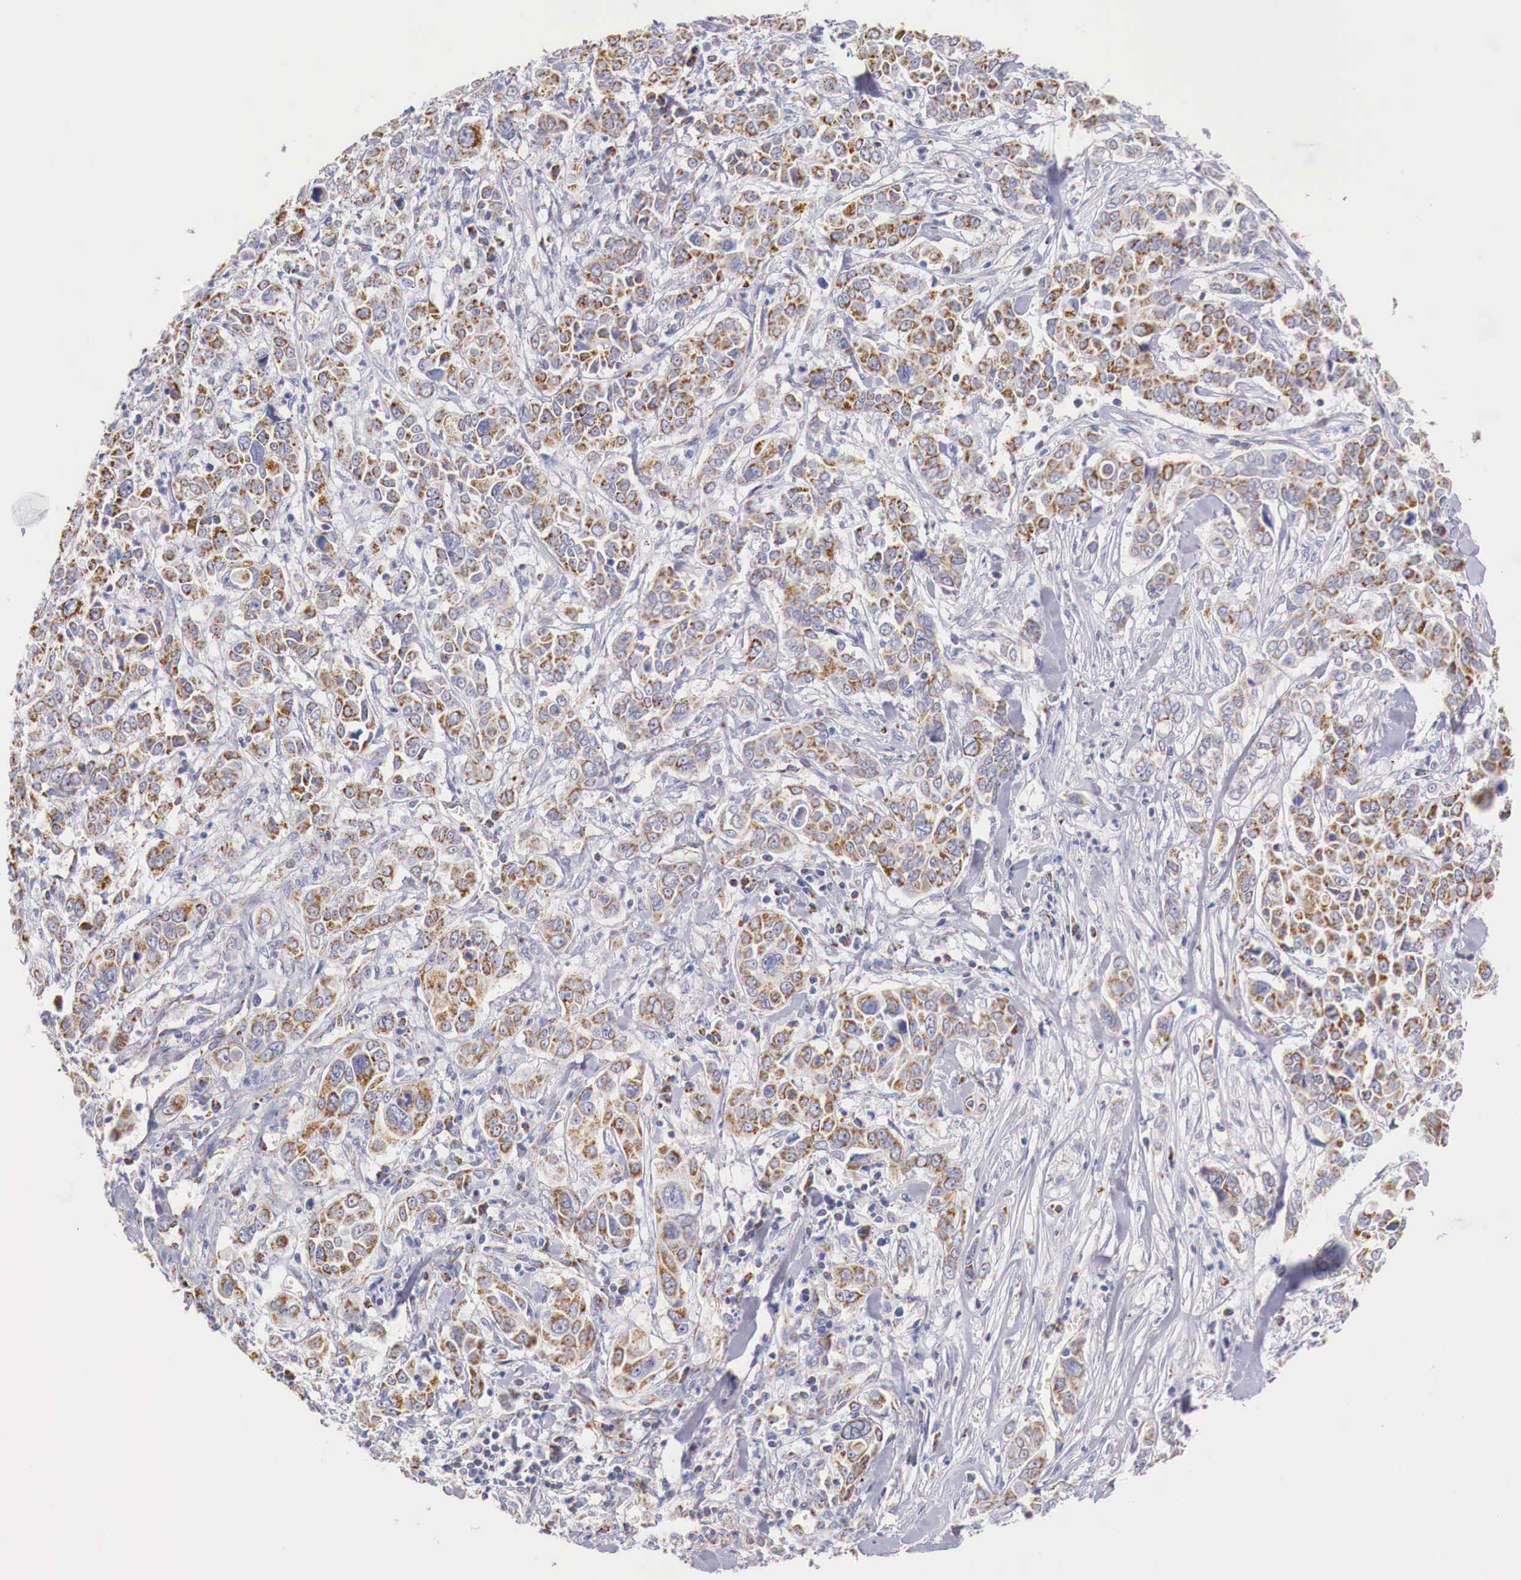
{"staining": {"intensity": "moderate", "quantity": "25%-75%", "location": "cytoplasmic/membranous"}, "tissue": "pancreatic cancer", "cell_type": "Tumor cells", "image_type": "cancer", "snomed": [{"axis": "morphology", "description": "Adenocarcinoma, NOS"}, {"axis": "topography", "description": "Pancreas"}], "caption": "IHC of human pancreatic cancer reveals medium levels of moderate cytoplasmic/membranous positivity in about 25%-75% of tumor cells. The protein of interest is shown in brown color, while the nuclei are stained blue.", "gene": "IDH3G", "patient": {"sex": "female", "age": 52}}